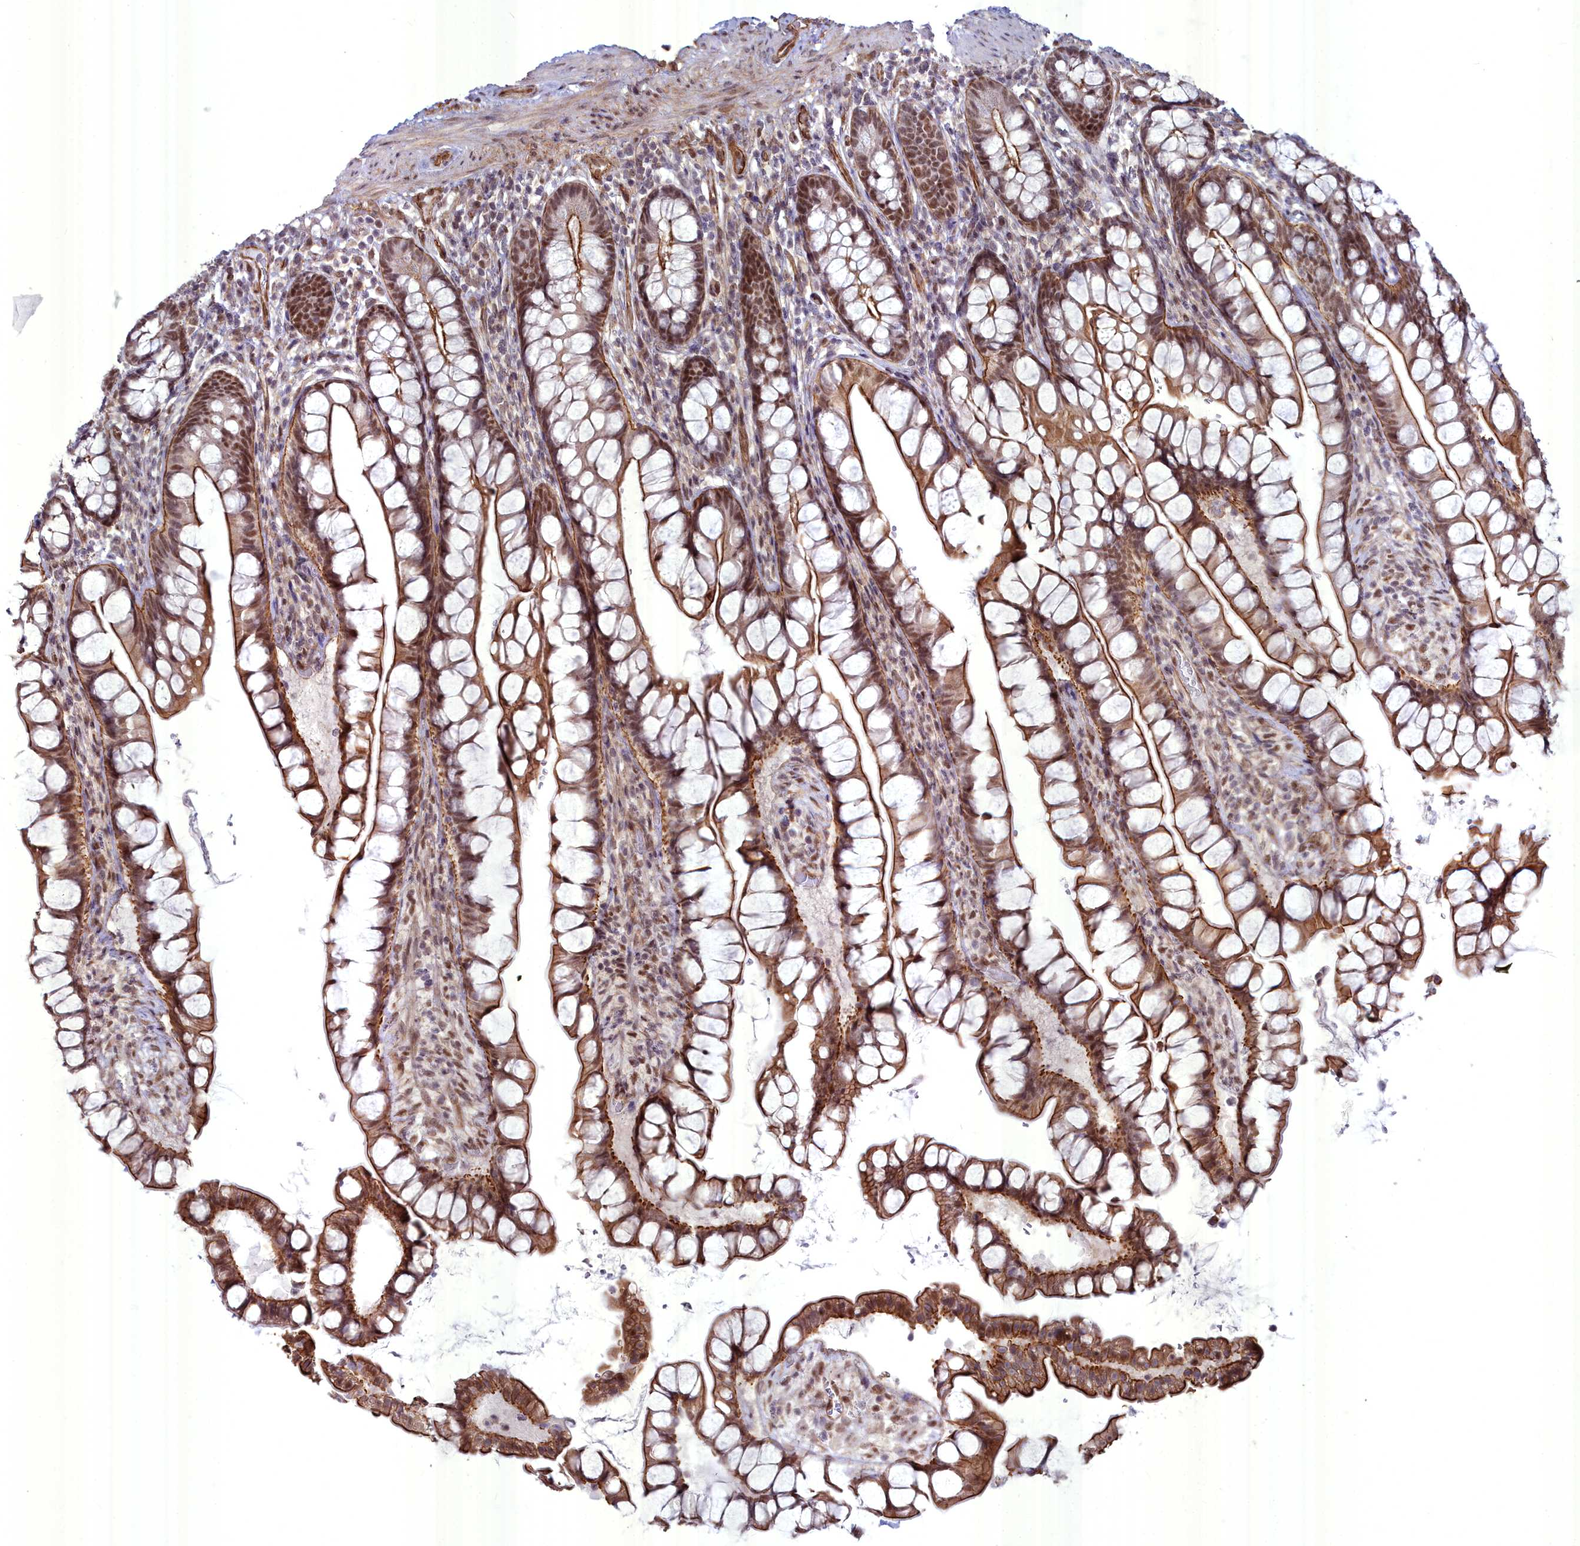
{"staining": {"intensity": "moderate", "quantity": ">75%", "location": "cytoplasmic/membranous,nuclear"}, "tissue": "small intestine", "cell_type": "Glandular cells", "image_type": "normal", "snomed": [{"axis": "morphology", "description": "Normal tissue, NOS"}, {"axis": "topography", "description": "Small intestine"}], "caption": "This micrograph reveals IHC staining of unremarkable small intestine, with medium moderate cytoplasmic/membranous,nuclear positivity in approximately >75% of glandular cells.", "gene": "YJU2", "patient": {"sex": "male", "age": 70}}